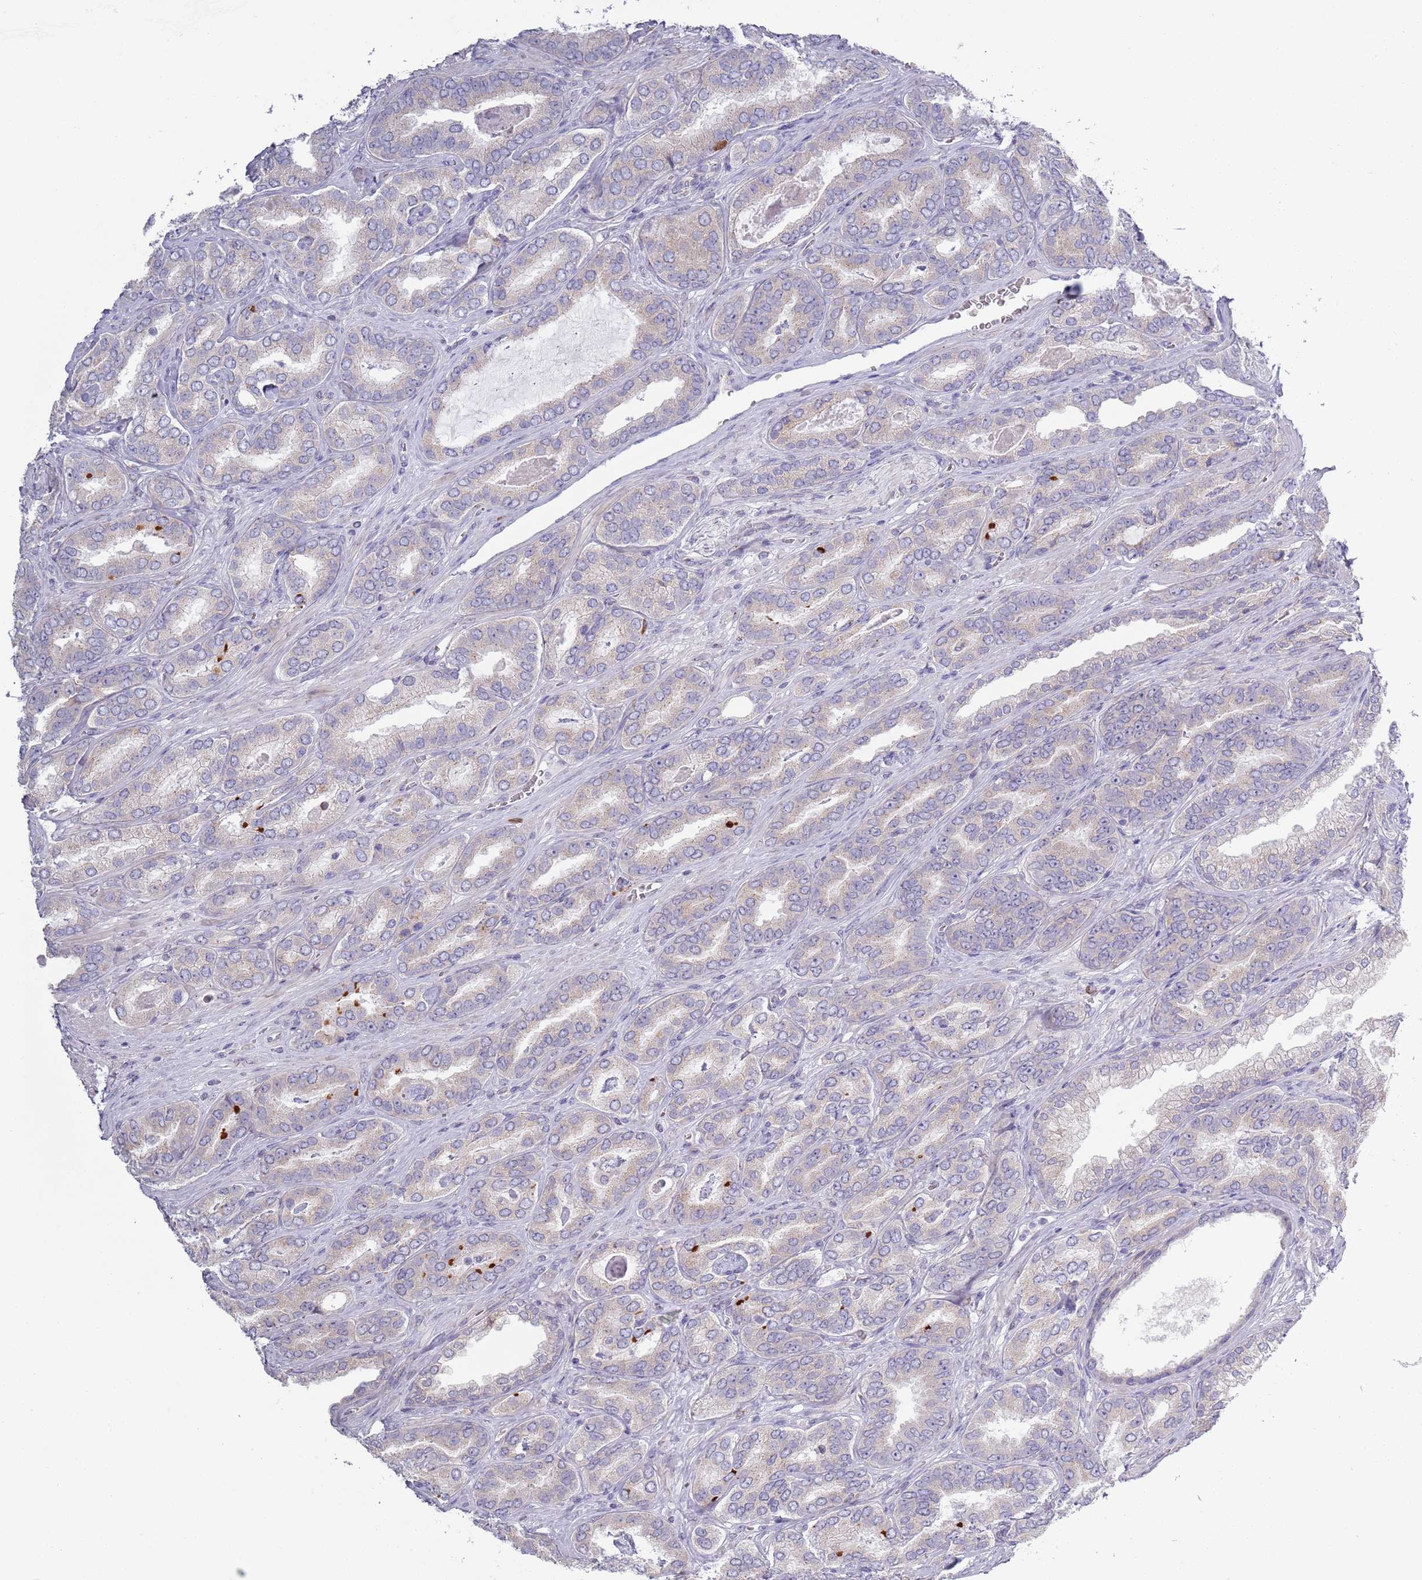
{"staining": {"intensity": "weak", "quantity": "<25%", "location": "cytoplasmic/membranous"}, "tissue": "prostate cancer", "cell_type": "Tumor cells", "image_type": "cancer", "snomed": [{"axis": "morphology", "description": "Adenocarcinoma, High grade"}, {"axis": "topography", "description": "Prostate"}], "caption": "Immunohistochemistry of human prostate cancer exhibits no staining in tumor cells. The staining is performed using DAB (3,3'-diaminobenzidine) brown chromogen with nuclei counter-stained in using hematoxylin.", "gene": "LTB", "patient": {"sex": "male", "age": 72}}